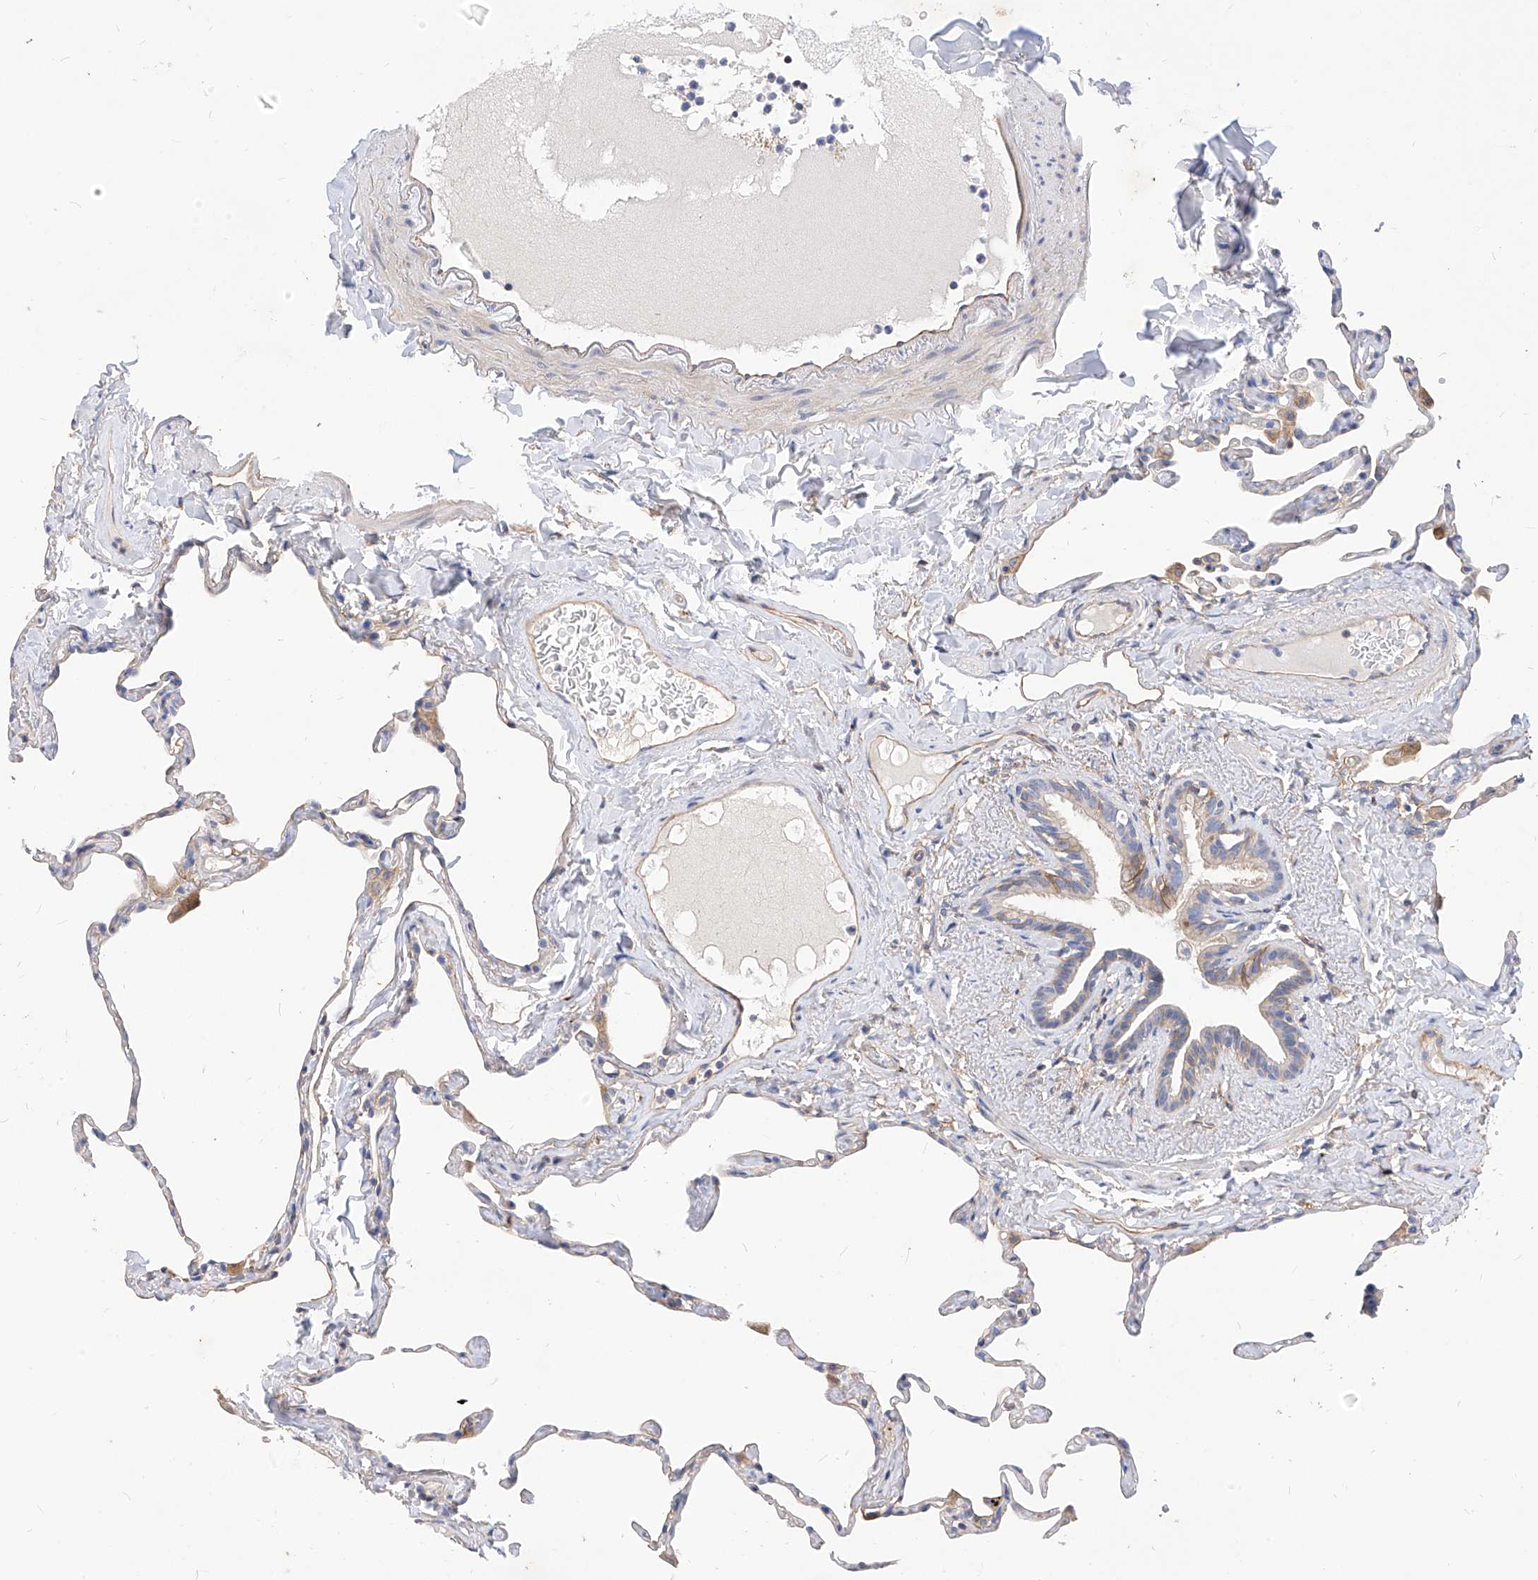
{"staining": {"intensity": "negative", "quantity": "none", "location": "none"}, "tissue": "lung", "cell_type": "Alveolar cells", "image_type": "normal", "snomed": [{"axis": "morphology", "description": "Normal tissue, NOS"}, {"axis": "topography", "description": "Lung"}], "caption": "The IHC image has no significant positivity in alveolar cells of lung. (Brightfield microscopy of DAB (3,3'-diaminobenzidine) IHC at high magnification).", "gene": "SCGB2A1", "patient": {"sex": "male", "age": 65}}